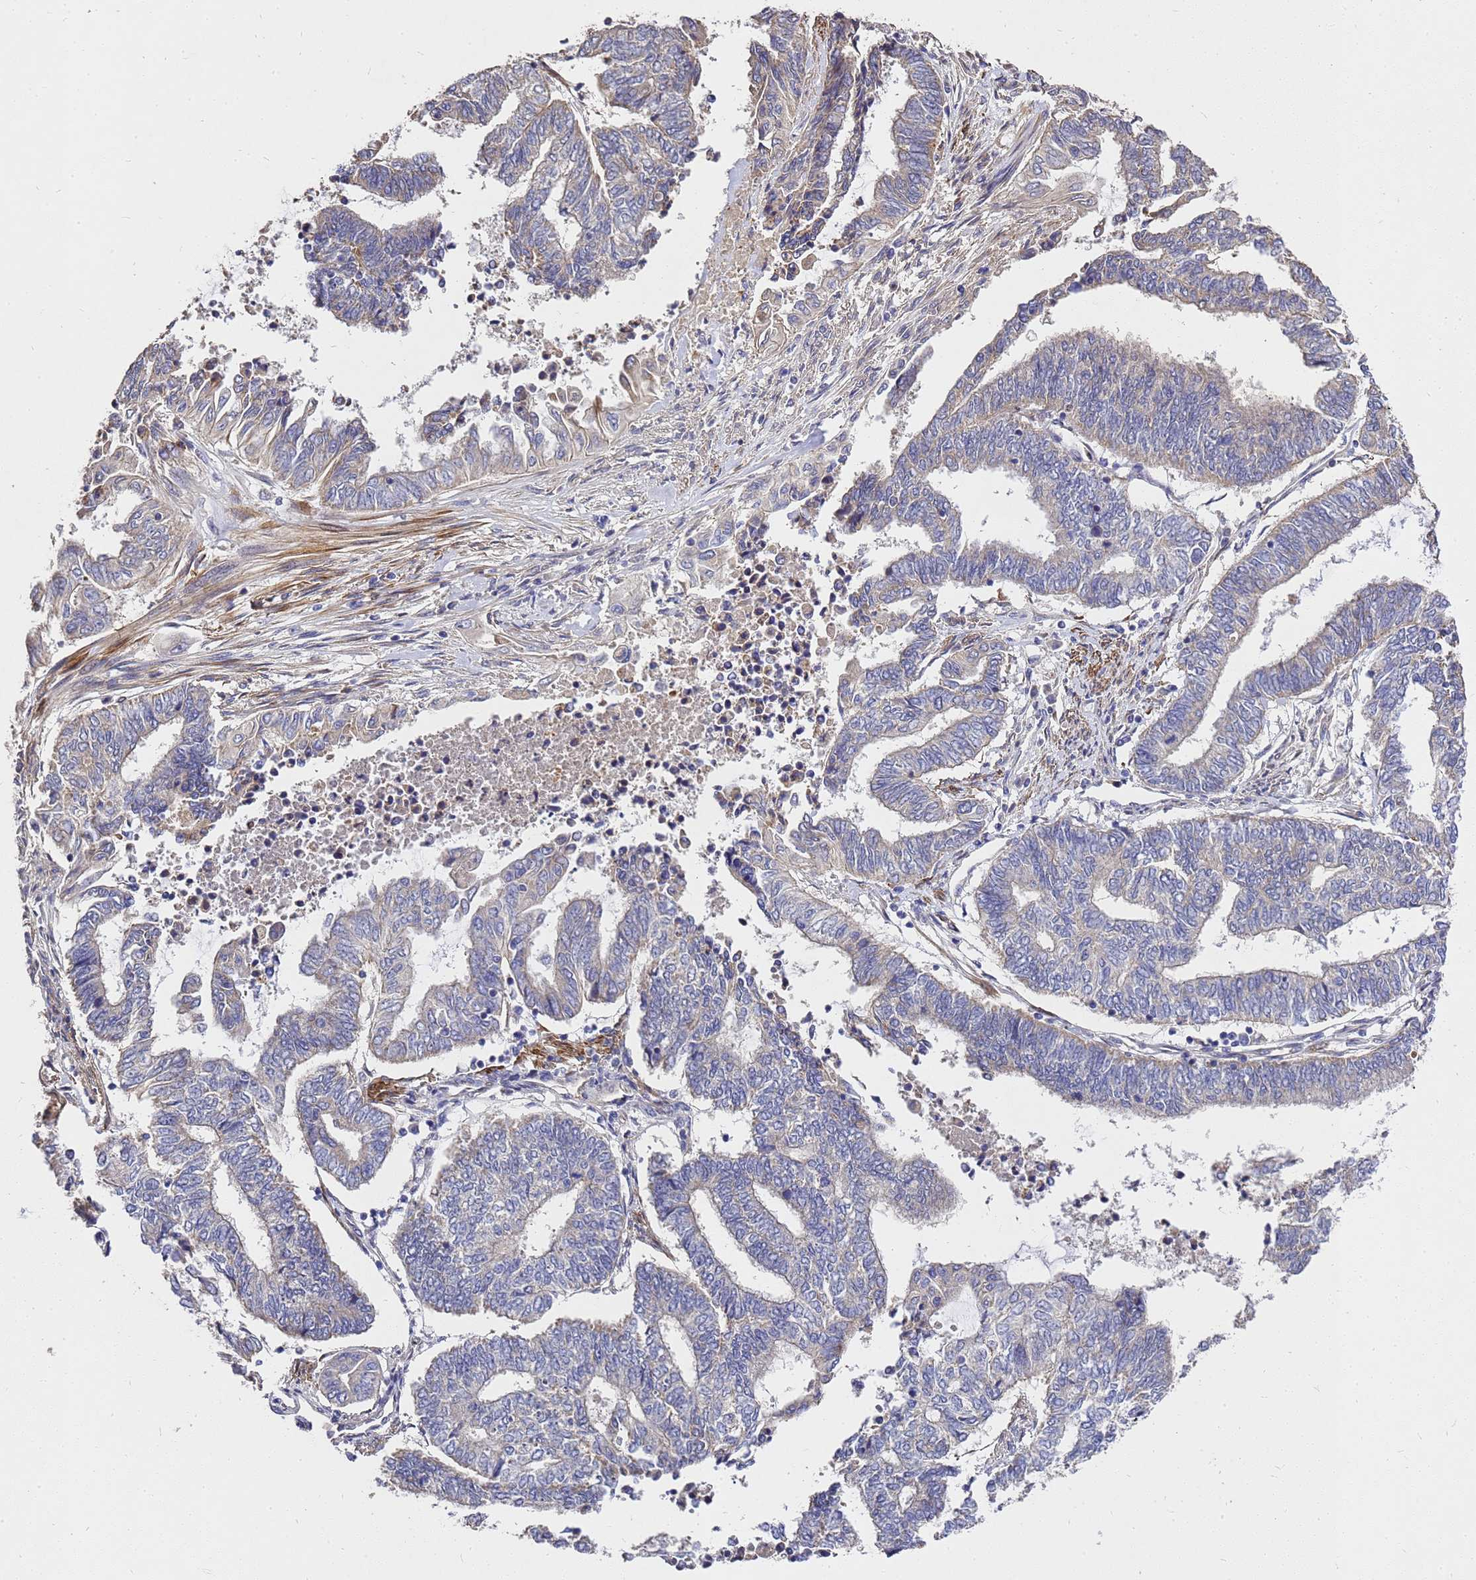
{"staining": {"intensity": "weak", "quantity": "<25%", "location": "cytoplasmic/membranous"}, "tissue": "endometrial cancer", "cell_type": "Tumor cells", "image_type": "cancer", "snomed": [{"axis": "morphology", "description": "Adenocarcinoma, NOS"}, {"axis": "topography", "description": "Uterus"}, {"axis": "topography", "description": "Endometrium"}], "caption": "An immunohistochemistry (IHC) histopathology image of endometrial cancer is shown. There is no staining in tumor cells of endometrial cancer. (DAB (3,3'-diaminobenzidine) IHC, high magnification).", "gene": "RSPRY1", "patient": {"sex": "female", "age": 70}}